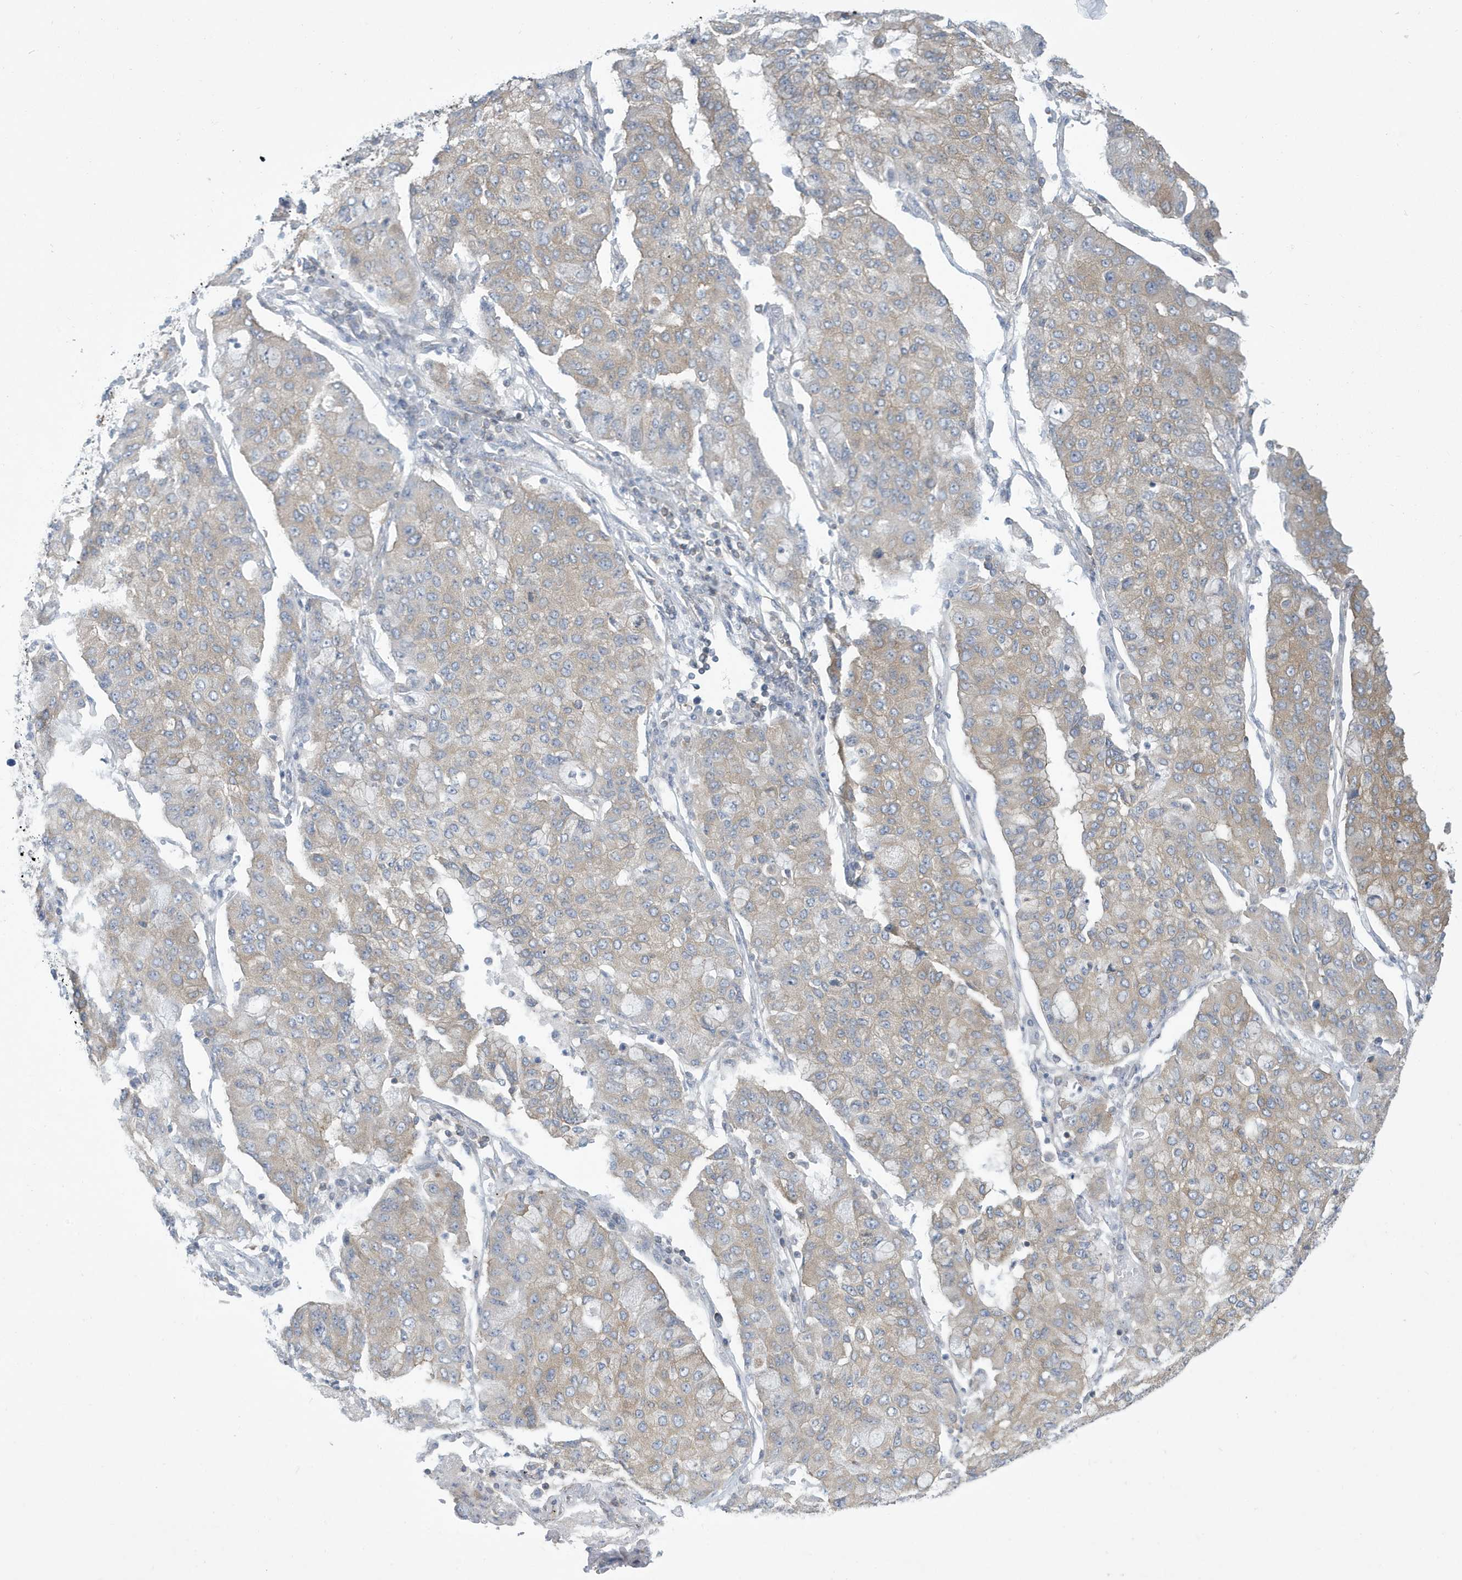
{"staining": {"intensity": "weak", "quantity": "<25%", "location": "cytoplasmic/membranous"}, "tissue": "lung cancer", "cell_type": "Tumor cells", "image_type": "cancer", "snomed": [{"axis": "morphology", "description": "Squamous cell carcinoma, NOS"}, {"axis": "topography", "description": "Lung"}], "caption": "Human lung cancer (squamous cell carcinoma) stained for a protein using immunohistochemistry exhibits no staining in tumor cells.", "gene": "SLAMF9", "patient": {"sex": "male", "age": 74}}